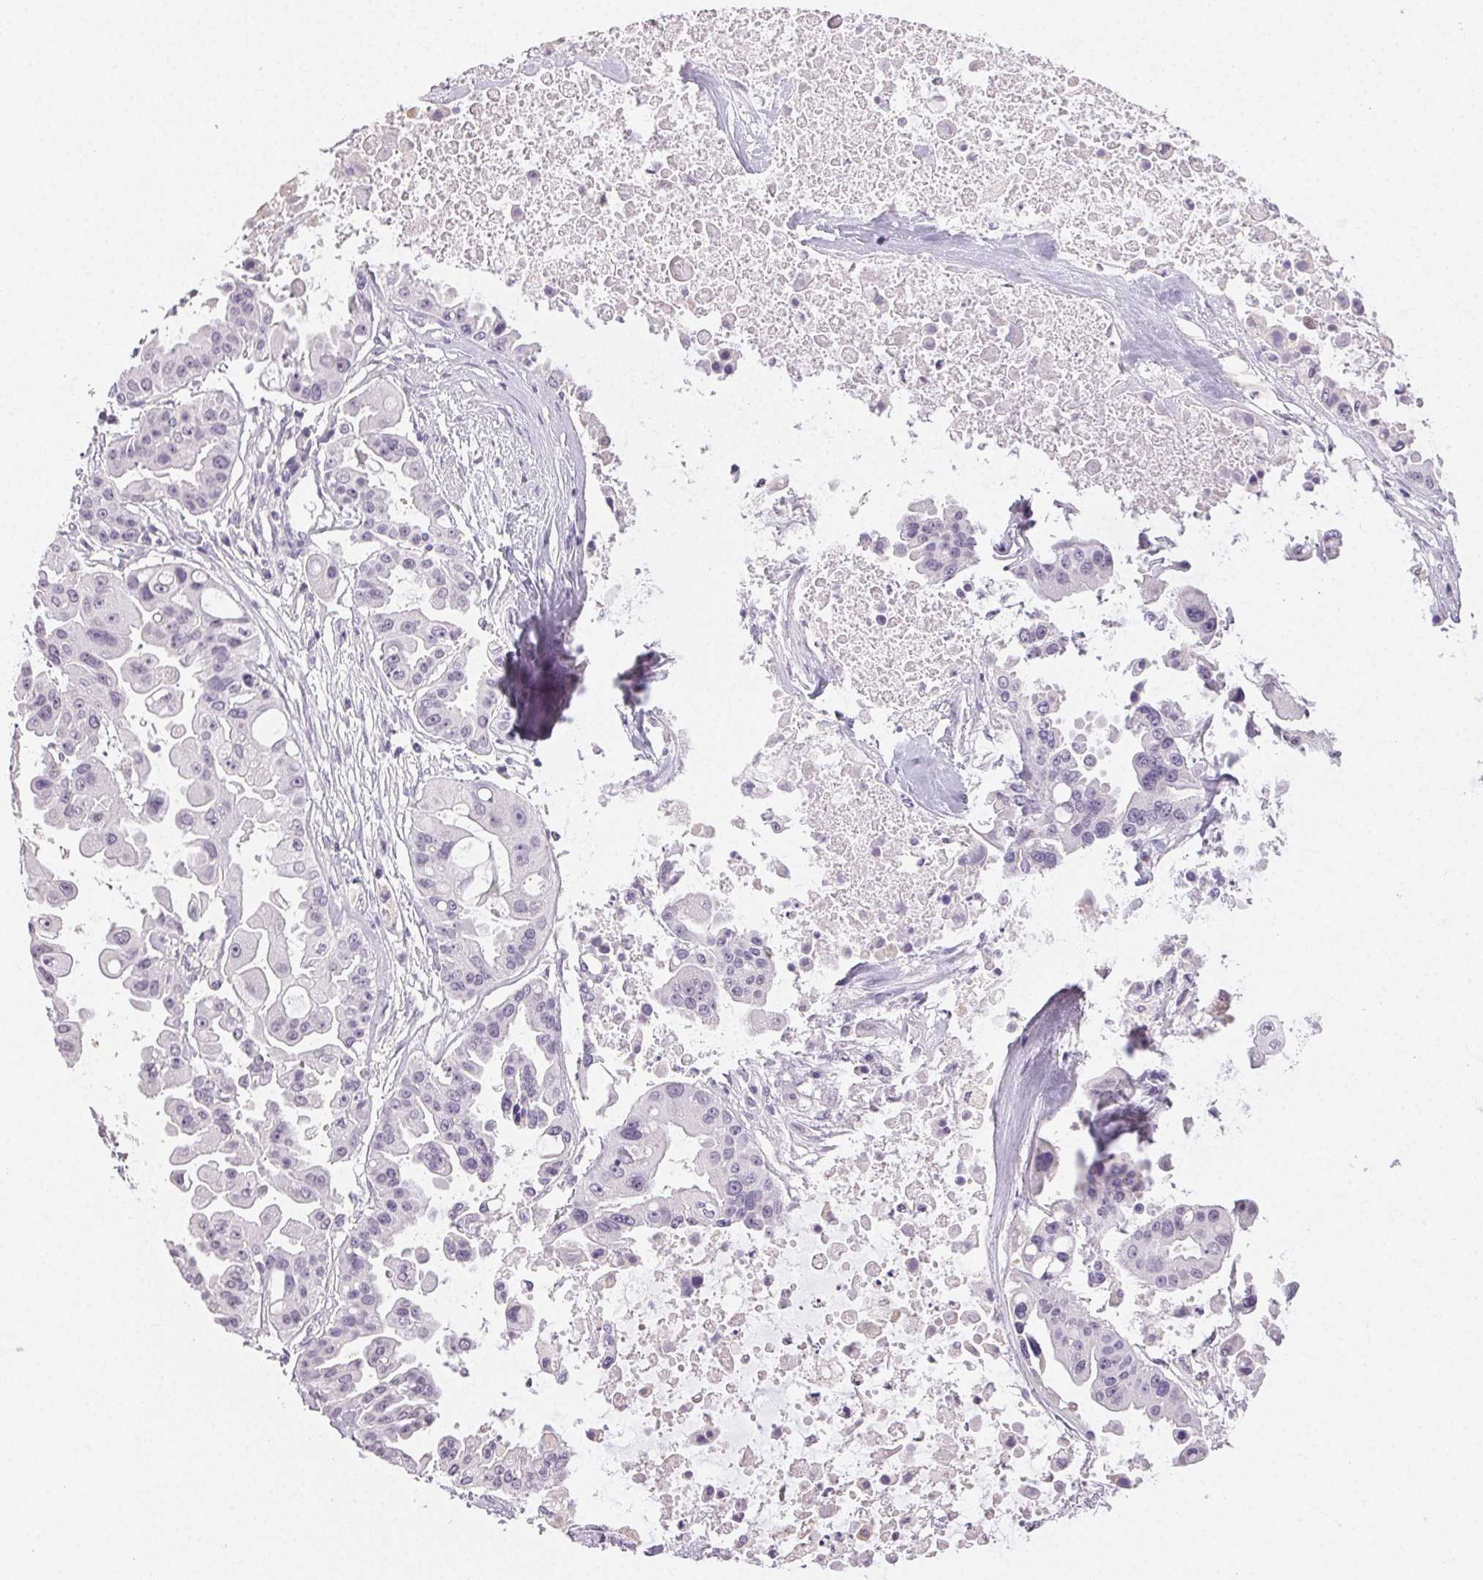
{"staining": {"intensity": "negative", "quantity": "none", "location": "none"}, "tissue": "ovarian cancer", "cell_type": "Tumor cells", "image_type": "cancer", "snomed": [{"axis": "morphology", "description": "Cystadenocarcinoma, serous, NOS"}, {"axis": "topography", "description": "Ovary"}], "caption": "Ovarian serous cystadenocarcinoma was stained to show a protein in brown. There is no significant expression in tumor cells.", "gene": "TMEM174", "patient": {"sex": "female", "age": 56}}